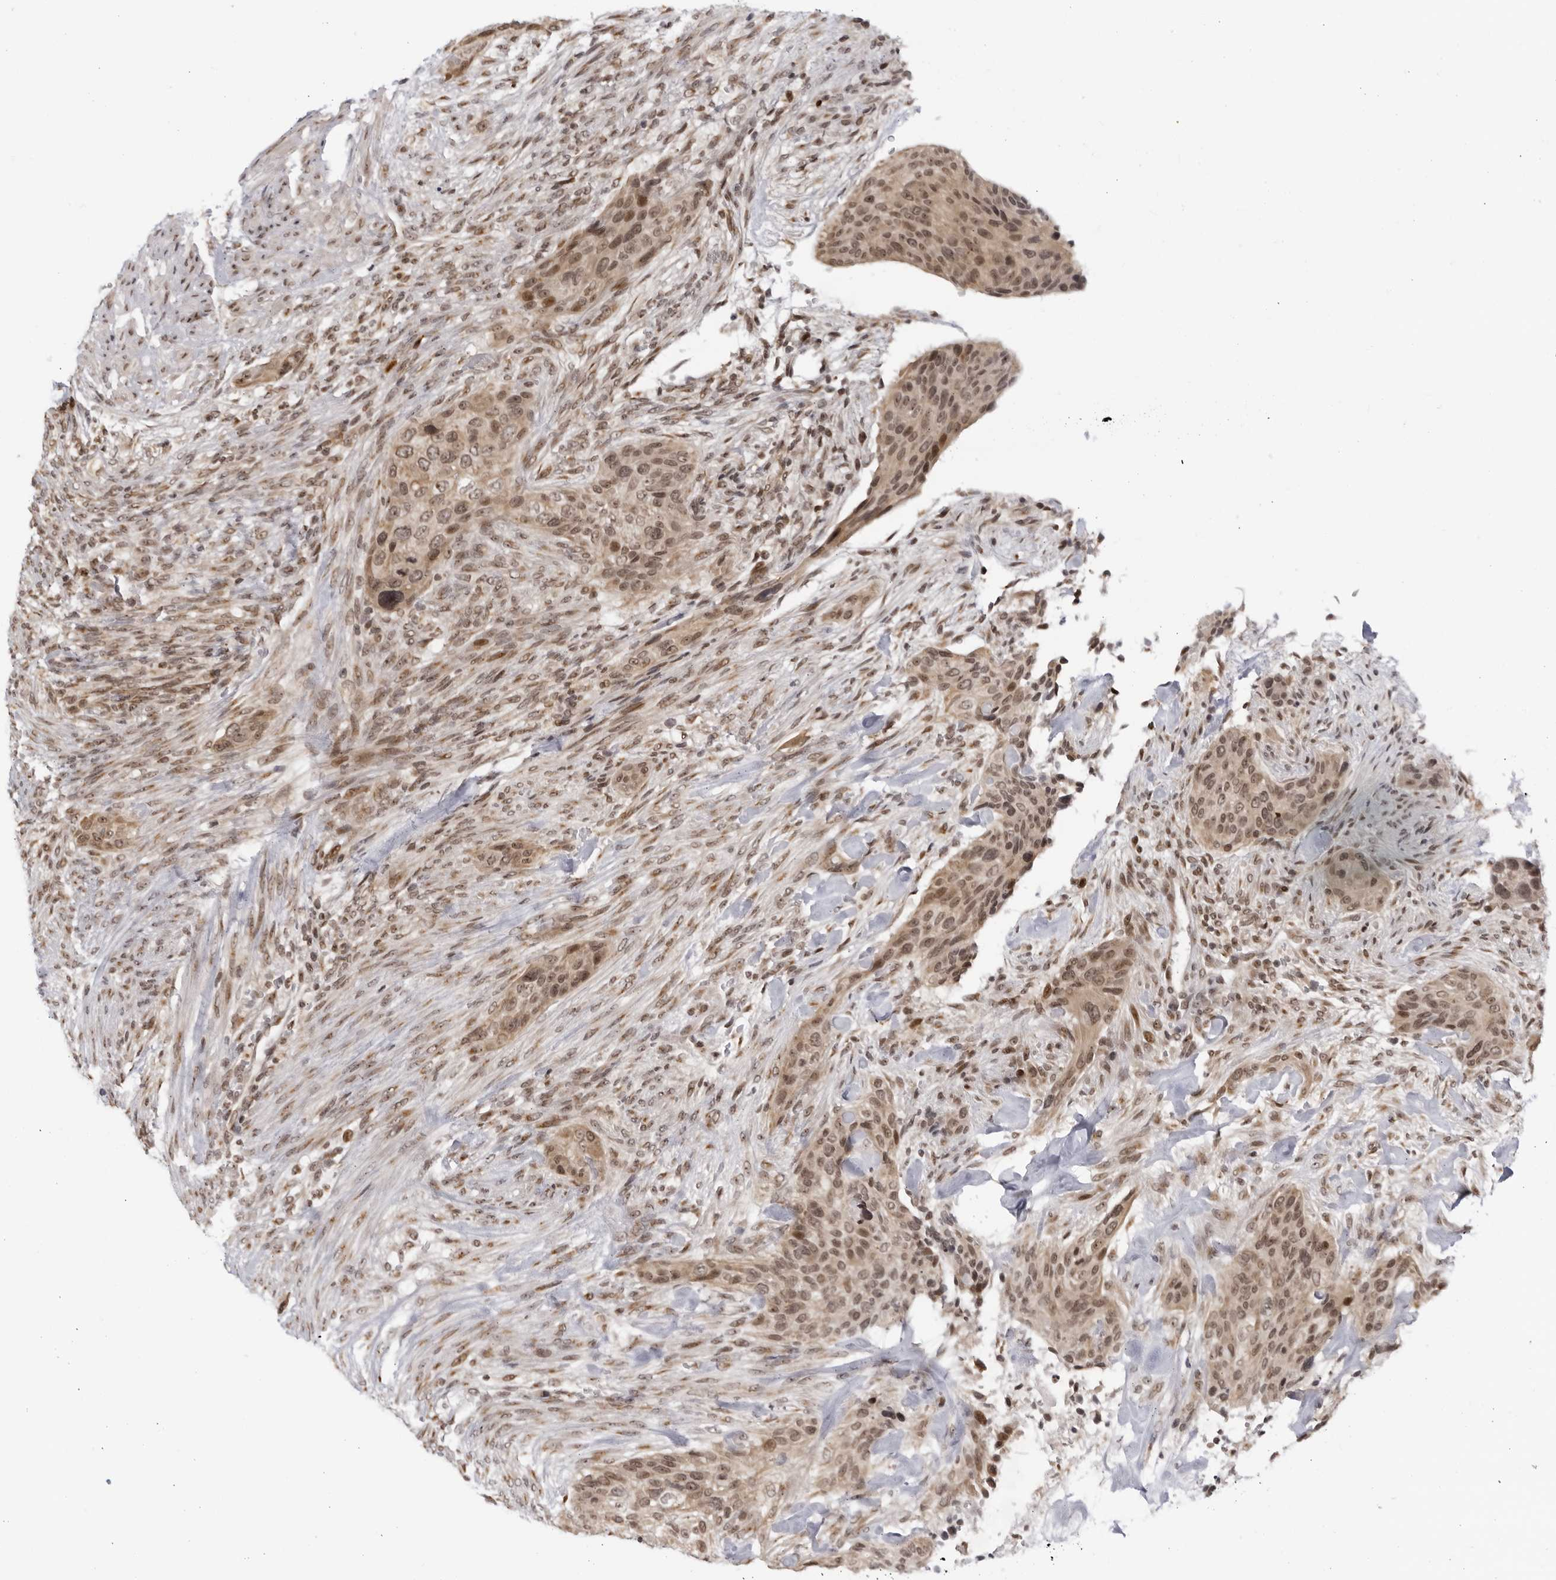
{"staining": {"intensity": "moderate", "quantity": ">75%", "location": "cytoplasmic/membranous,nuclear"}, "tissue": "urothelial cancer", "cell_type": "Tumor cells", "image_type": "cancer", "snomed": [{"axis": "morphology", "description": "Urothelial carcinoma, High grade"}, {"axis": "topography", "description": "Urinary bladder"}], "caption": "Immunohistochemical staining of human urothelial cancer shows medium levels of moderate cytoplasmic/membranous and nuclear protein positivity in about >75% of tumor cells.", "gene": "RASGEF1C", "patient": {"sex": "male", "age": 35}}